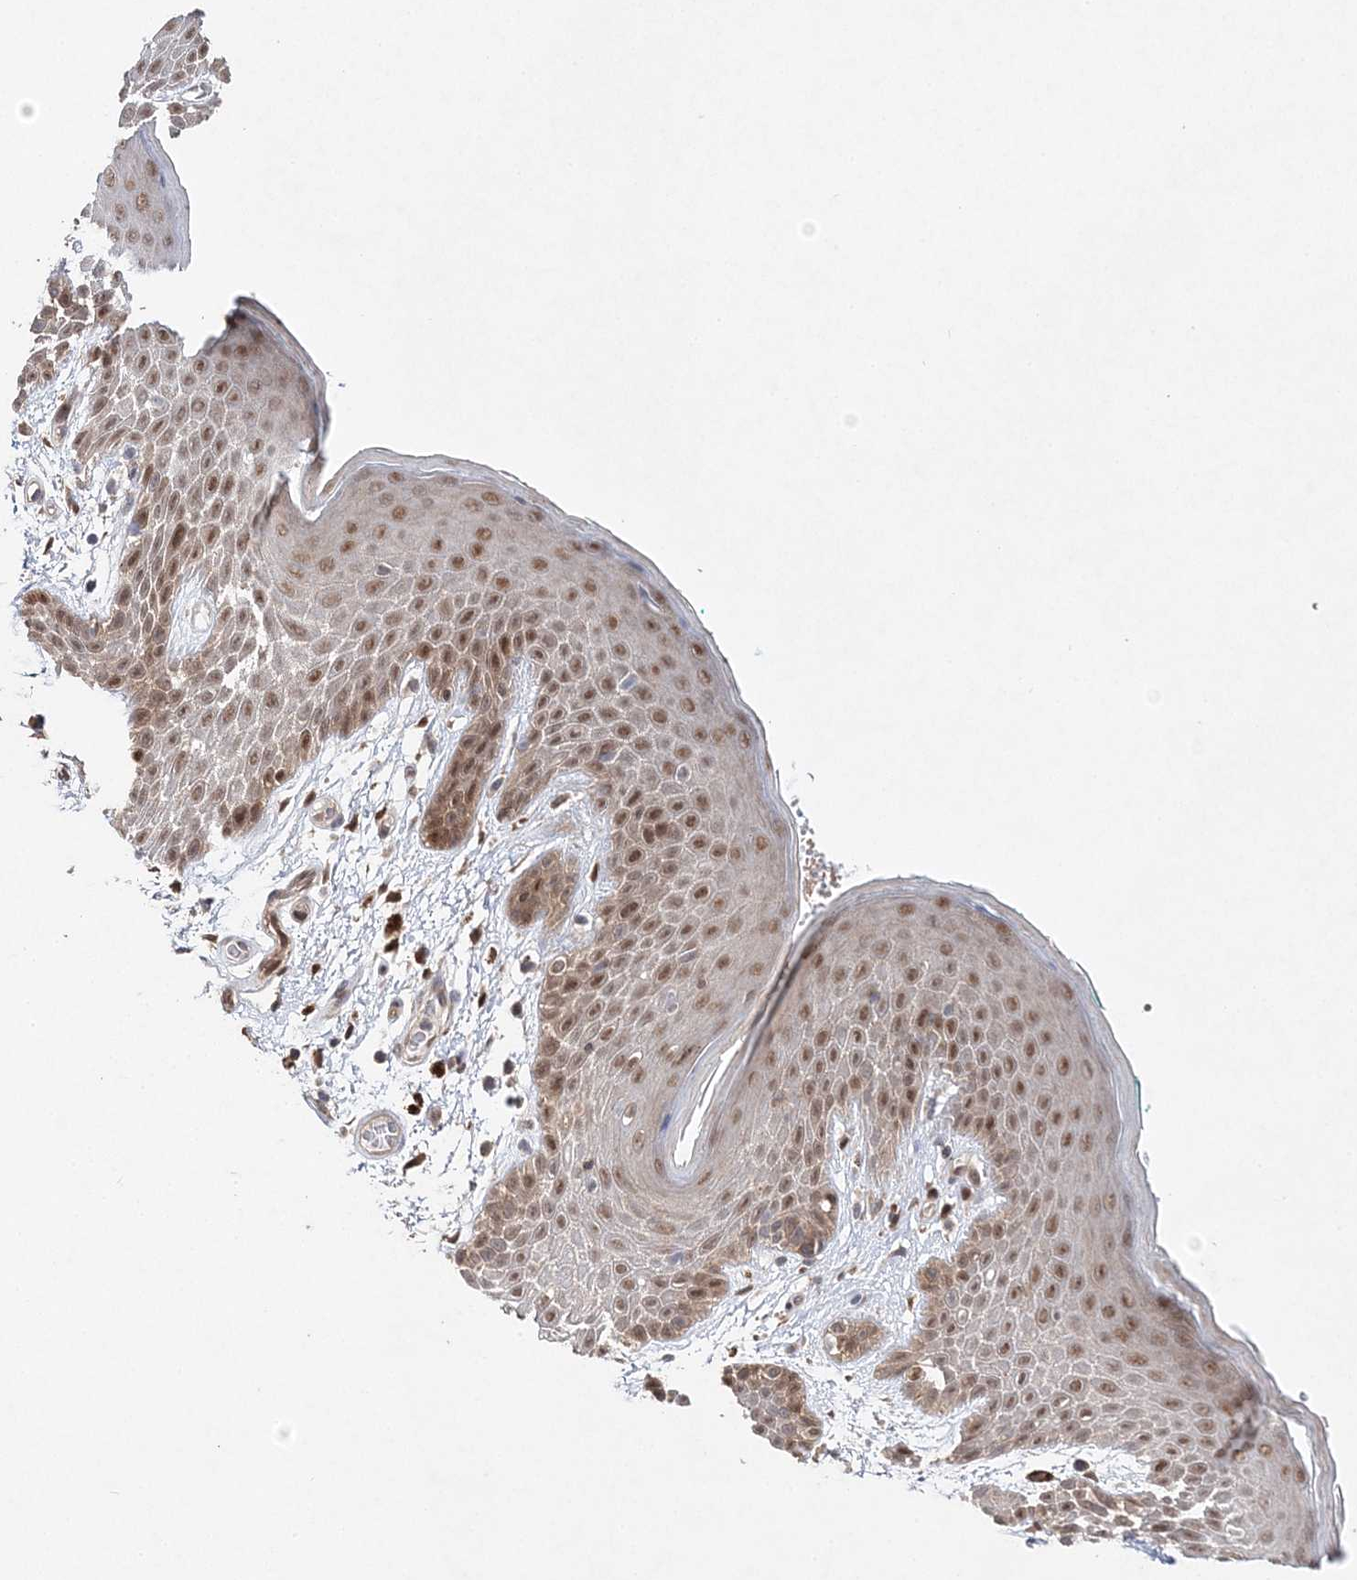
{"staining": {"intensity": "moderate", "quantity": ">75%", "location": "nuclear"}, "tissue": "skin", "cell_type": "Epidermal cells", "image_type": "normal", "snomed": [{"axis": "morphology", "description": "Normal tissue, NOS"}, {"axis": "topography", "description": "Anal"}], "caption": "This image demonstrates IHC staining of benign human skin, with medium moderate nuclear expression in approximately >75% of epidermal cells.", "gene": "NIF3L1", "patient": {"sex": "male", "age": 74}}